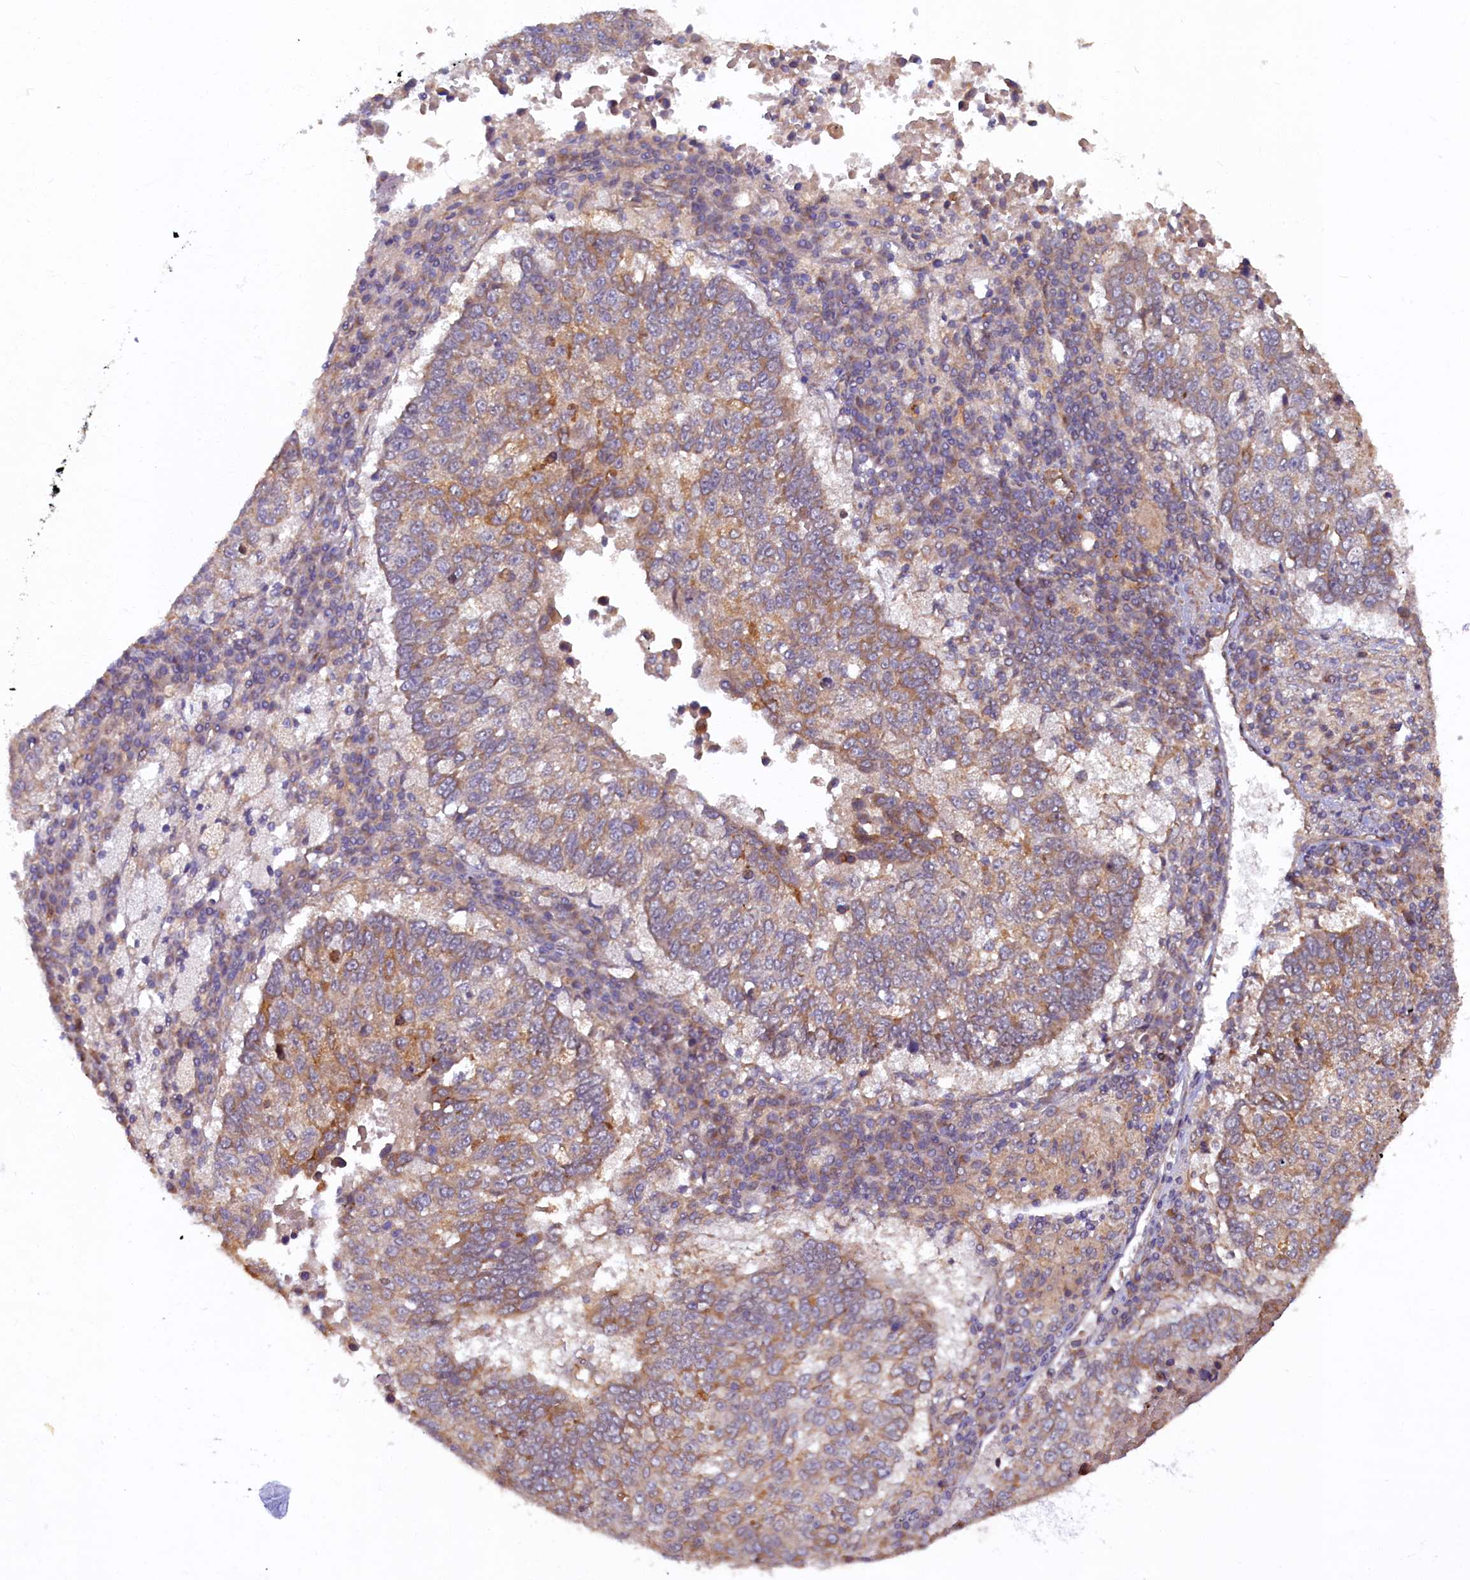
{"staining": {"intensity": "moderate", "quantity": "<25%", "location": "cytoplasmic/membranous"}, "tissue": "lung cancer", "cell_type": "Tumor cells", "image_type": "cancer", "snomed": [{"axis": "morphology", "description": "Squamous cell carcinoma, NOS"}, {"axis": "topography", "description": "Lung"}], "caption": "Immunohistochemistry (IHC) (DAB (3,3'-diaminobenzidine)) staining of lung cancer exhibits moderate cytoplasmic/membranous protein positivity in about <25% of tumor cells. Using DAB (brown) and hematoxylin (blue) stains, captured at high magnification using brightfield microscopy.", "gene": "STX12", "patient": {"sex": "male", "age": 73}}